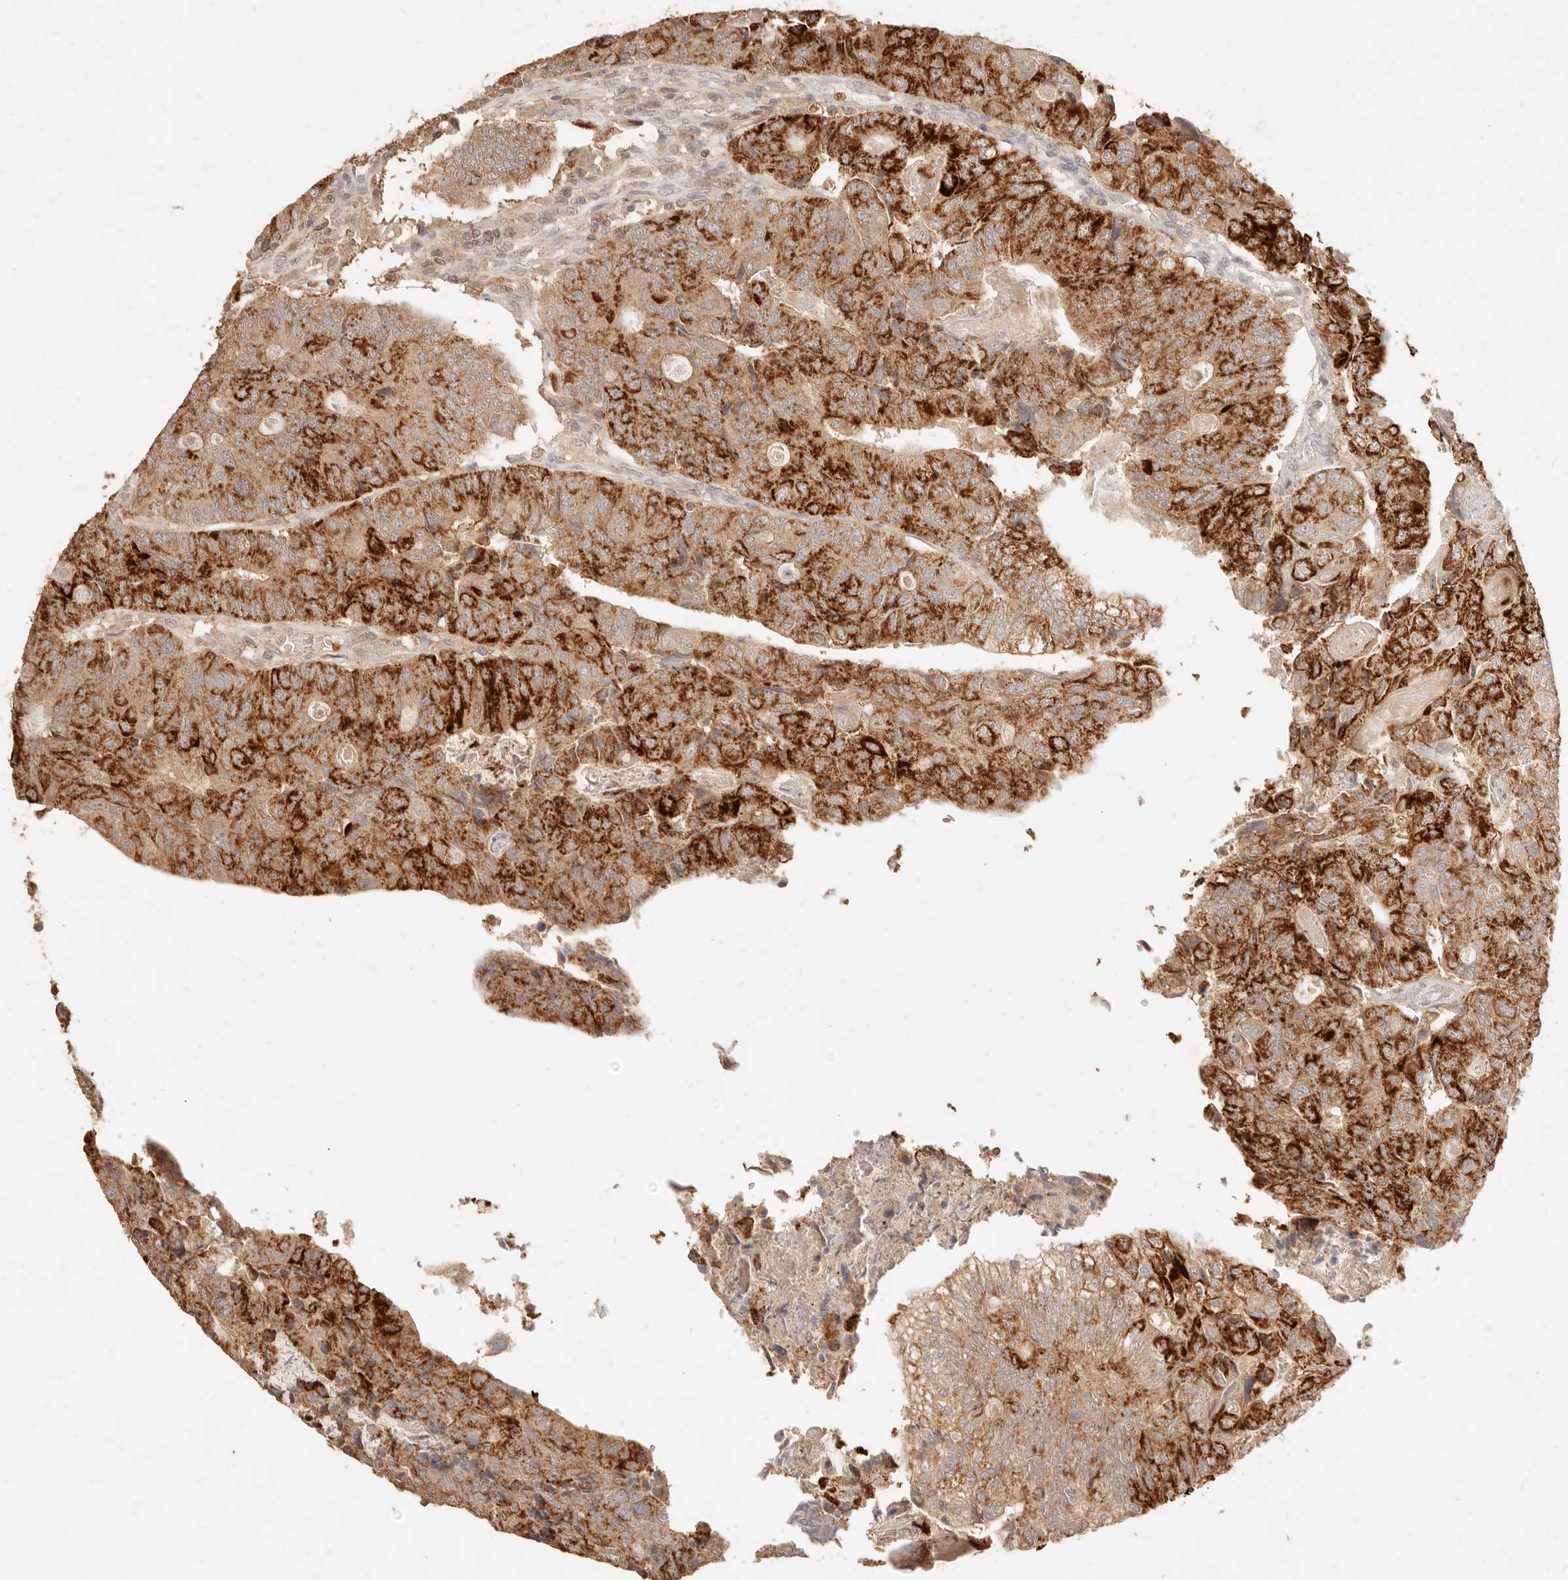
{"staining": {"intensity": "strong", "quantity": ">75%", "location": "cytoplasmic/membranous"}, "tissue": "colorectal cancer", "cell_type": "Tumor cells", "image_type": "cancer", "snomed": [{"axis": "morphology", "description": "Adenocarcinoma, NOS"}, {"axis": "topography", "description": "Colon"}], "caption": "There is high levels of strong cytoplasmic/membranous positivity in tumor cells of colorectal cancer (adenocarcinoma), as demonstrated by immunohistochemical staining (brown color).", "gene": "TMTC2", "patient": {"sex": "female", "age": 67}}